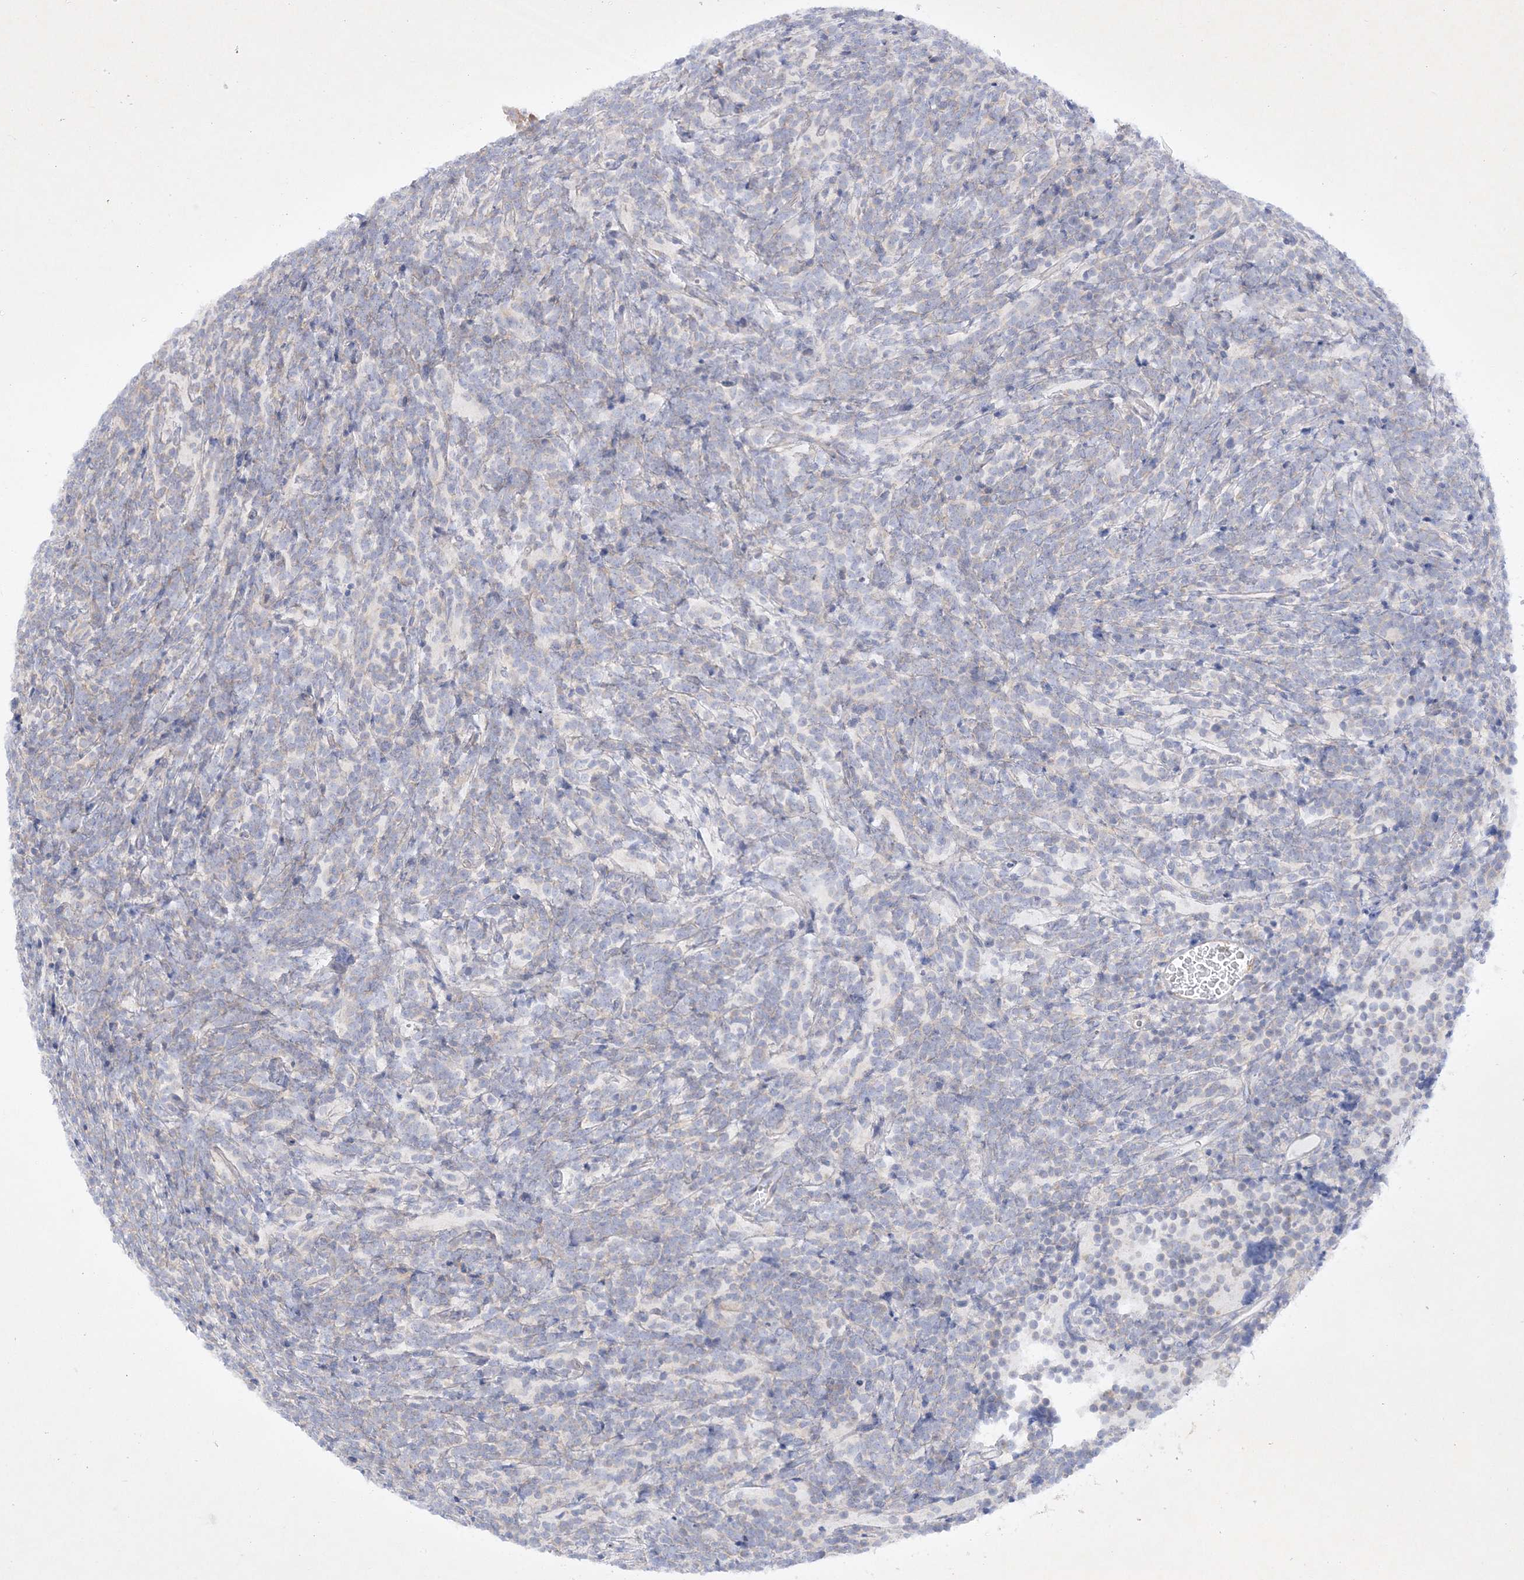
{"staining": {"intensity": "negative", "quantity": "none", "location": "none"}, "tissue": "glioma", "cell_type": "Tumor cells", "image_type": "cancer", "snomed": [{"axis": "morphology", "description": "Glioma, malignant, Low grade"}, {"axis": "topography", "description": "Brain"}], "caption": "Tumor cells show no significant protein expression in glioma.", "gene": "FARSB", "patient": {"sex": "female", "age": 1}}